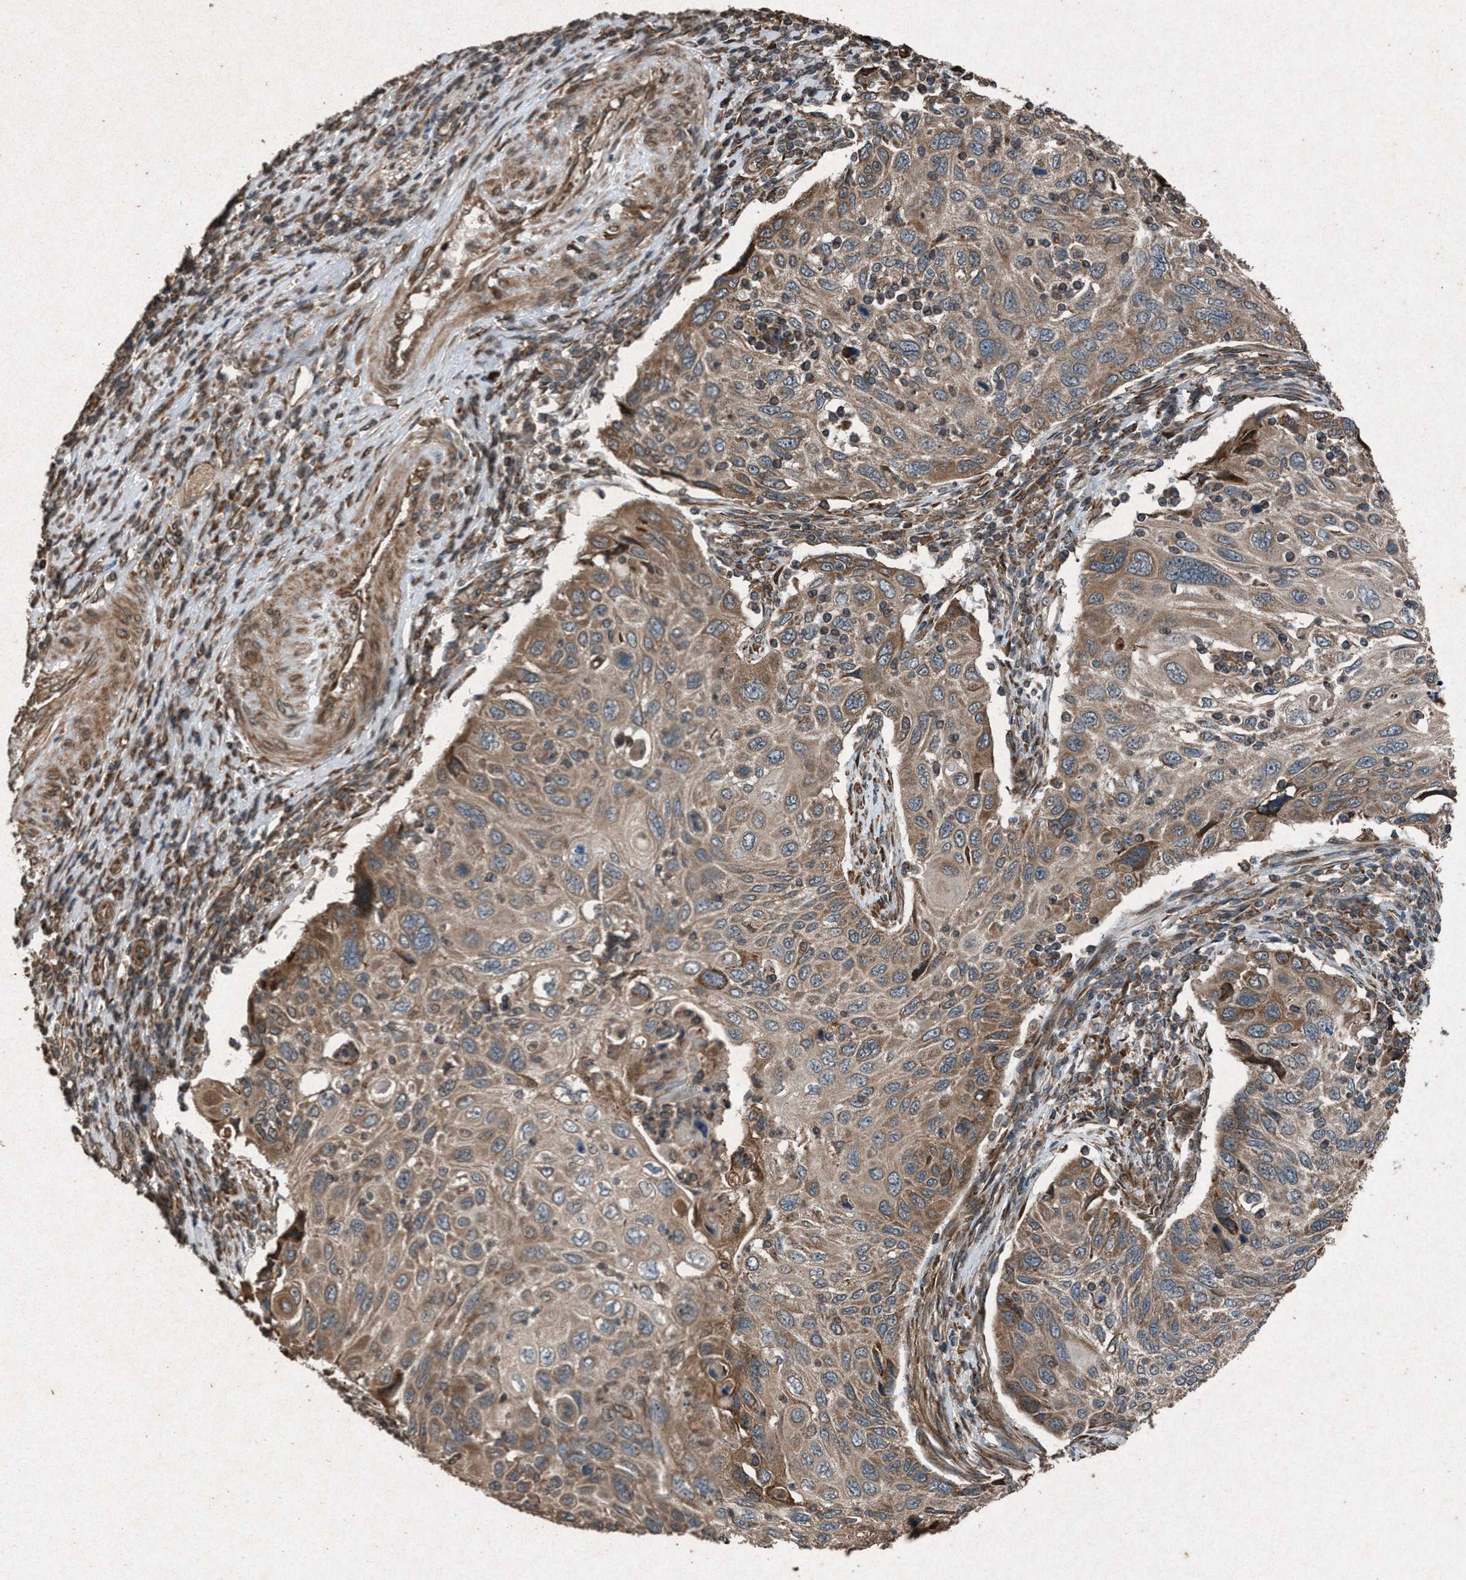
{"staining": {"intensity": "moderate", "quantity": ">75%", "location": "cytoplasmic/membranous"}, "tissue": "cervical cancer", "cell_type": "Tumor cells", "image_type": "cancer", "snomed": [{"axis": "morphology", "description": "Squamous cell carcinoma, NOS"}, {"axis": "topography", "description": "Cervix"}], "caption": "An immunohistochemistry photomicrograph of neoplastic tissue is shown. Protein staining in brown highlights moderate cytoplasmic/membranous positivity in cervical cancer within tumor cells.", "gene": "CALR", "patient": {"sex": "female", "age": 70}}